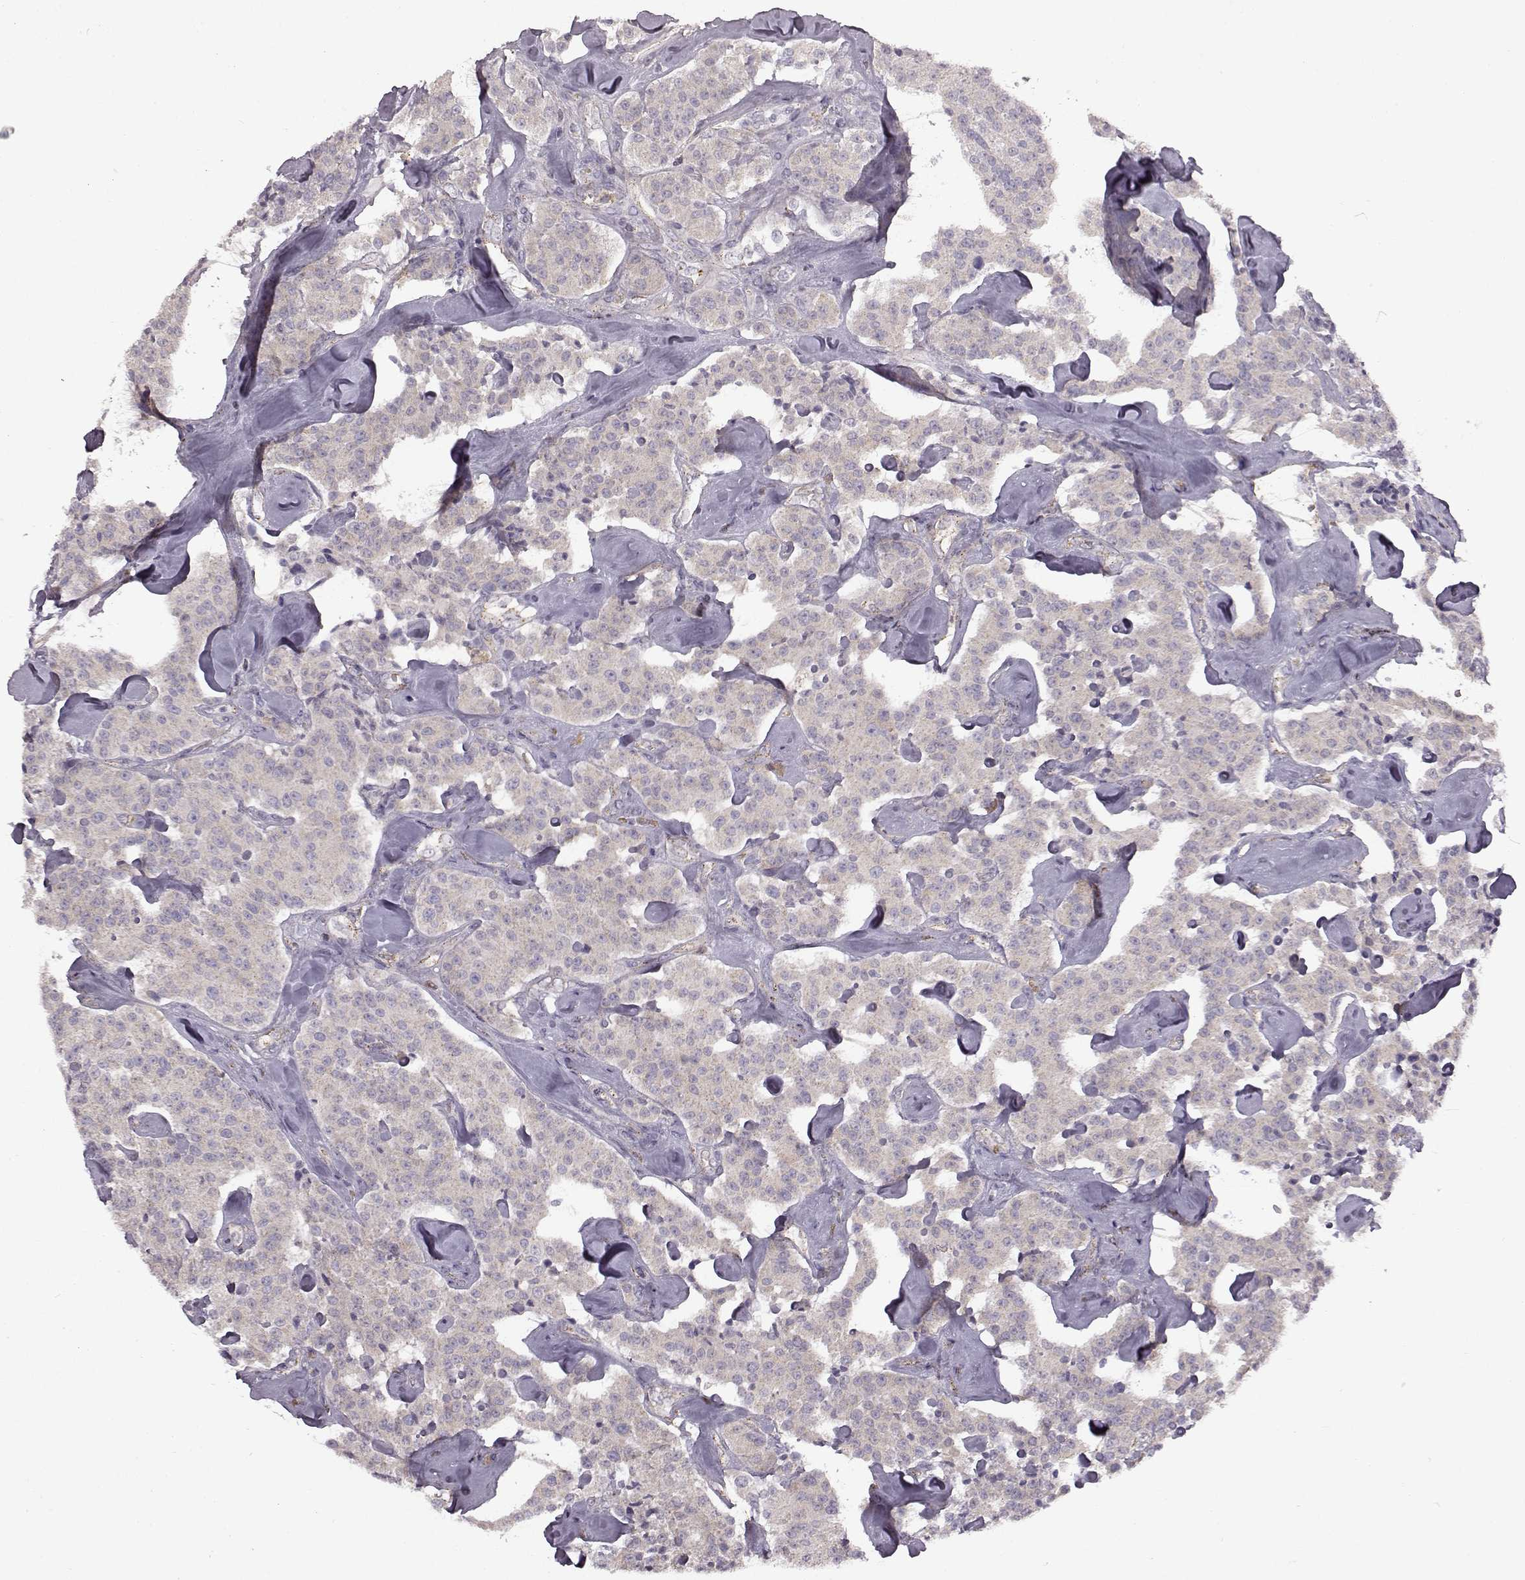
{"staining": {"intensity": "weak", "quantity": "25%-75%", "location": "cytoplasmic/membranous"}, "tissue": "carcinoid", "cell_type": "Tumor cells", "image_type": "cancer", "snomed": [{"axis": "morphology", "description": "Carcinoid, malignant, NOS"}, {"axis": "topography", "description": "Pancreas"}], "caption": "An image of human carcinoid stained for a protein demonstrates weak cytoplasmic/membranous brown staining in tumor cells.", "gene": "B3GNT6", "patient": {"sex": "male", "age": 41}}